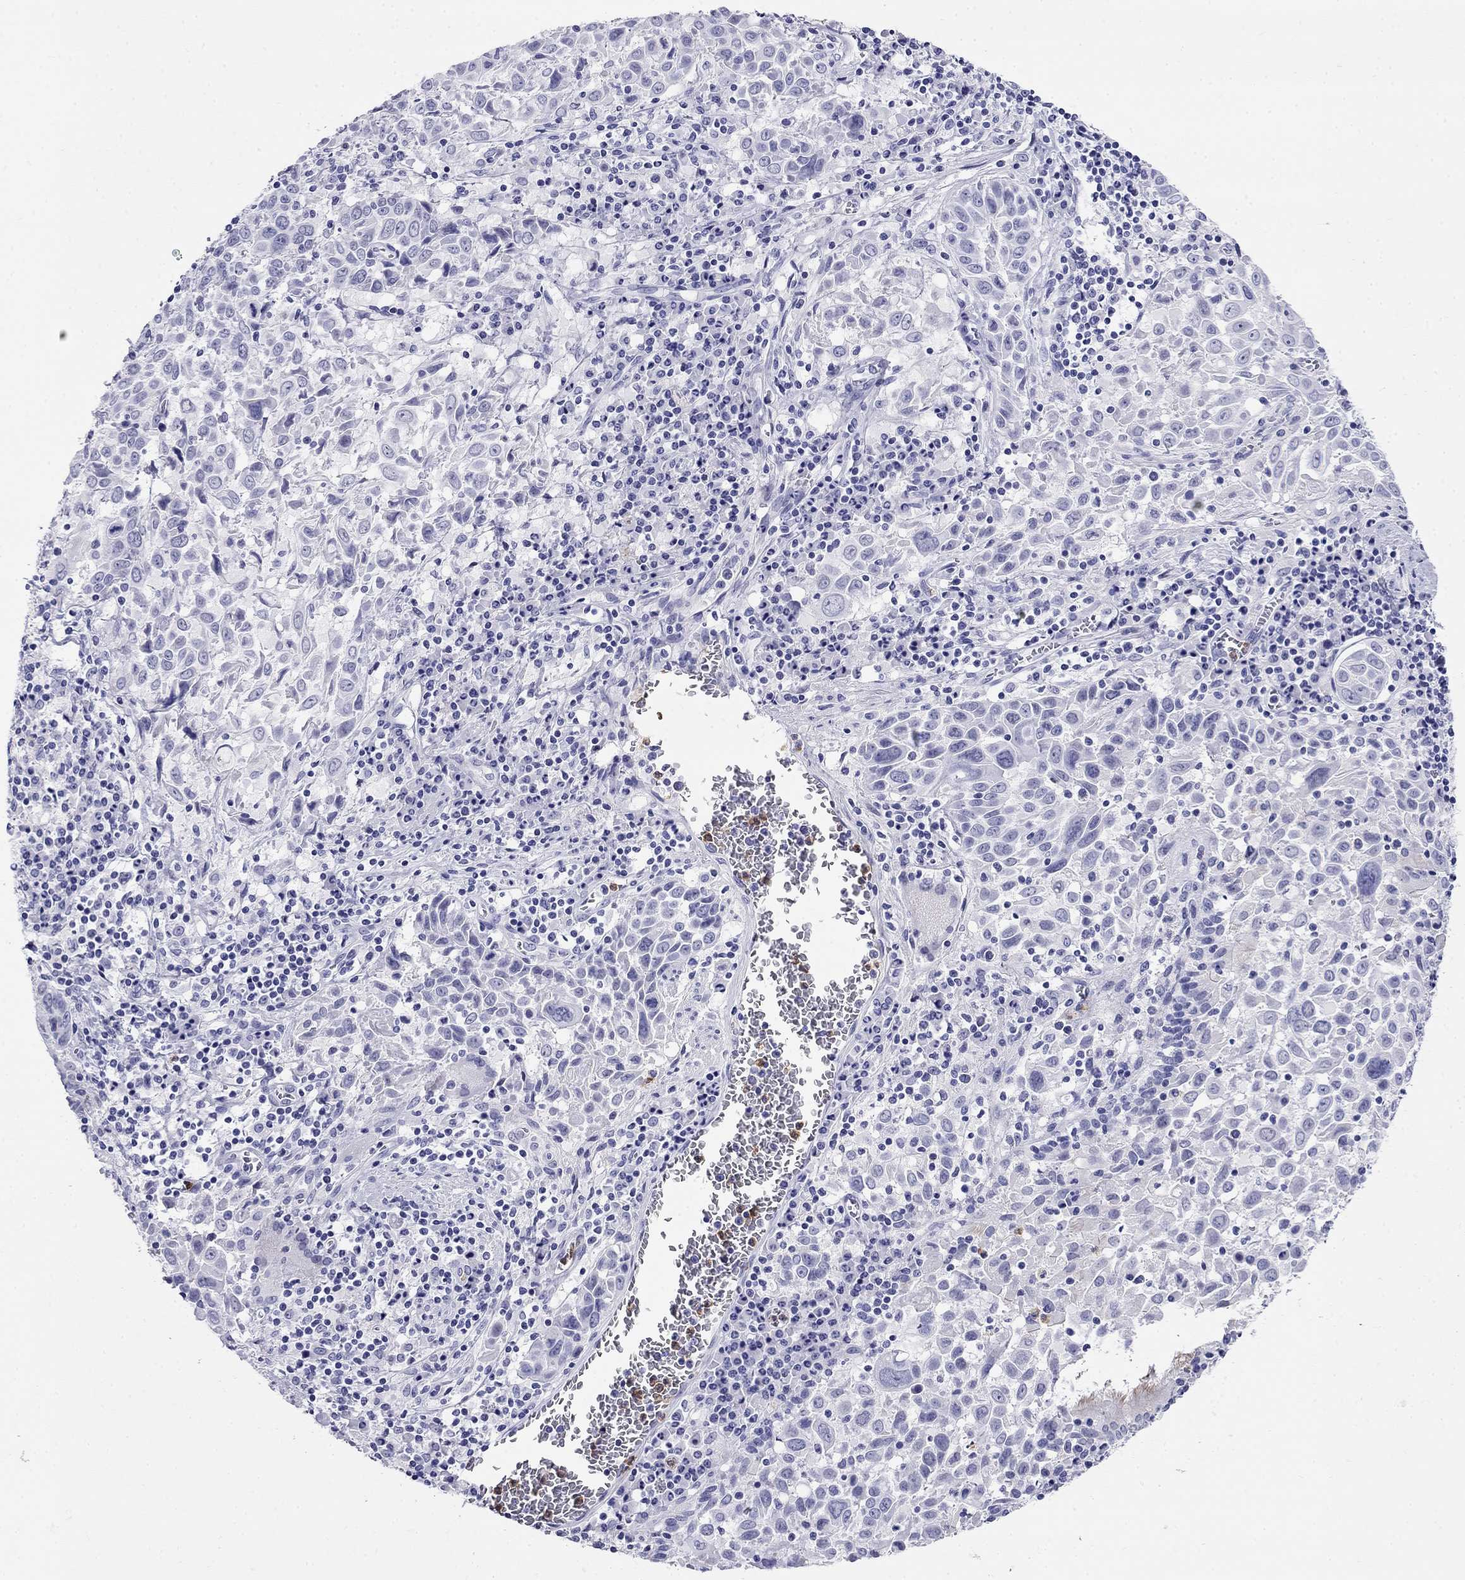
{"staining": {"intensity": "negative", "quantity": "none", "location": "none"}, "tissue": "lung cancer", "cell_type": "Tumor cells", "image_type": "cancer", "snomed": [{"axis": "morphology", "description": "Squamous cell carcinoma, NOS"}, {"axis": "topography", "description": "Lung"}], "caption": "Immunohistochemical staining of human squamous cell carcinoma (lung) exhibits no significant staining in tumor cells.", "gene": "PPP1R36", "patient": {"sex": "male", "age": 57}}